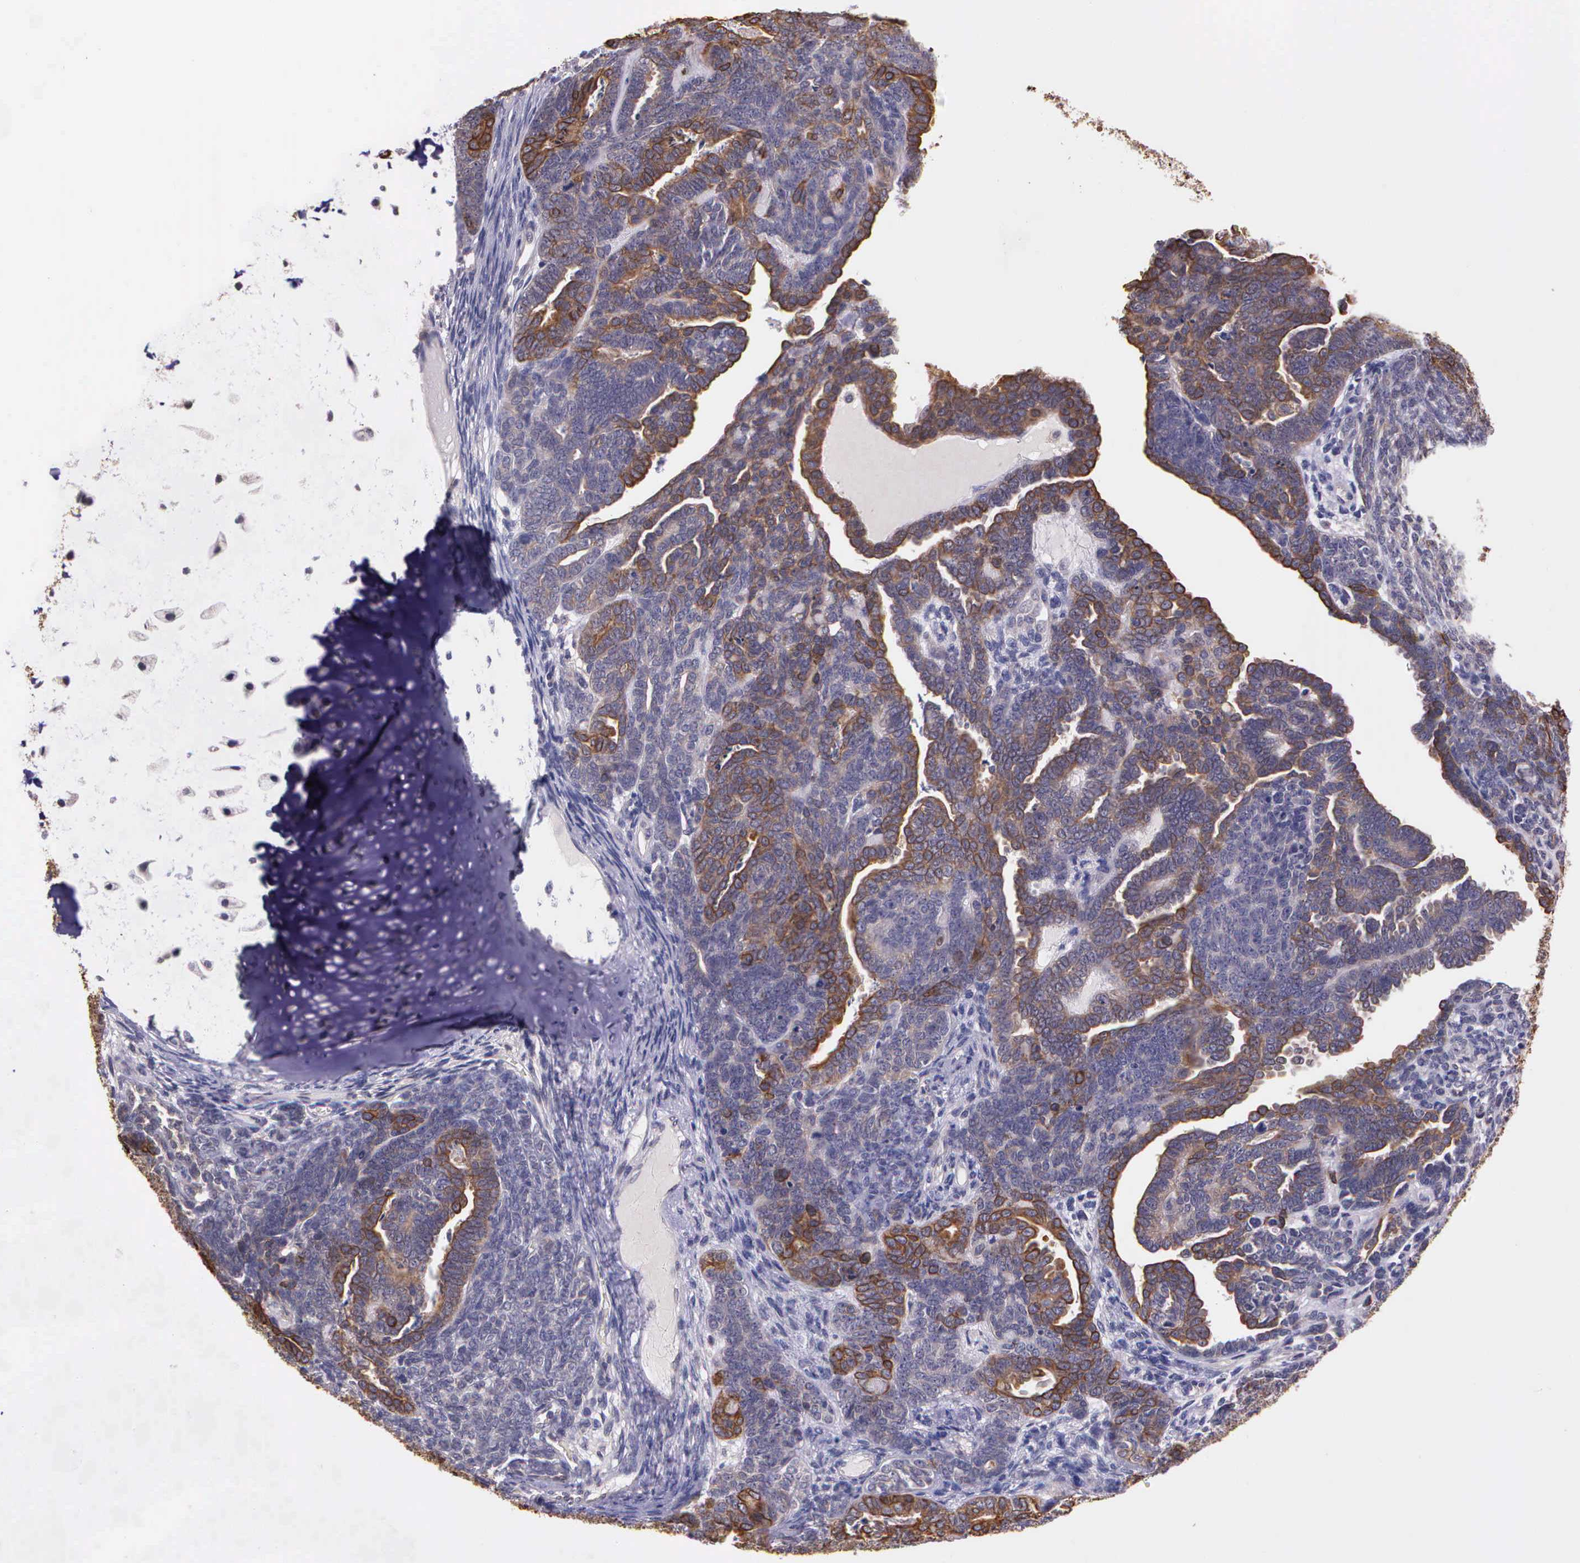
{"staining": {"intensity": "weak", "quantity": ">75%", "location": "cytoplasmic/membranous"}, "tissue": "endometrial cancer", "cell_type": "Tumor cells", "image_type": "cancer", "snomed": [{"axis": "morphology", "description": "Neoplasm, malignant, NOS"}, {"axis": "topography", "description": "Endometrium"}], "caption": "Neoplasm (malignant) (endometrial) stained with a protein marker demonstrates weak staining in tumor cells.", "gene": "IGBP1", "patient": {"sex": "female", "age": 74}}